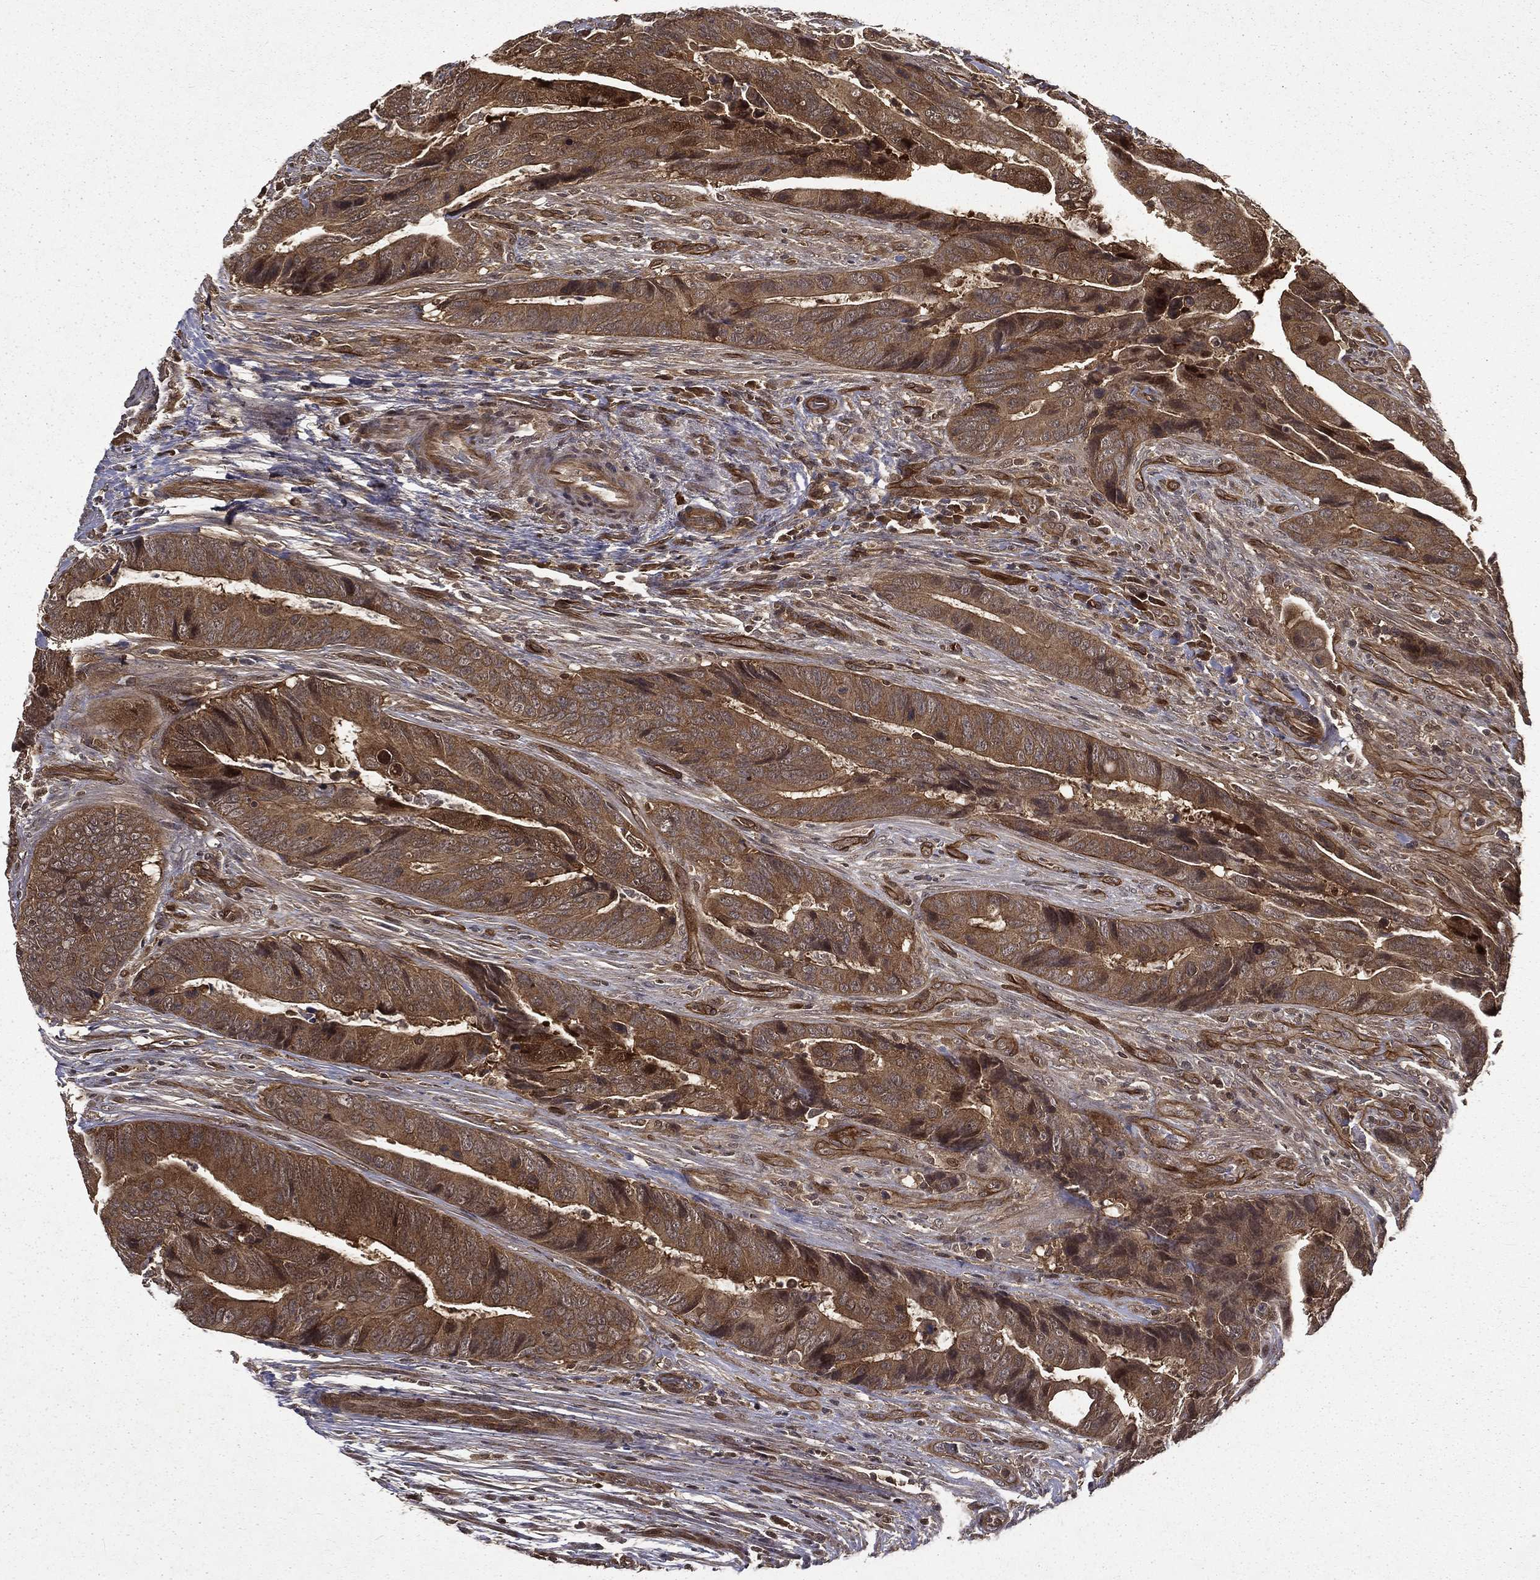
{"staining": {"intensity": "moderate", "quantity": ">75%", "location": "cytoplasmic/membranous"}, "tissue": "colorectal cancer", "cell_type": "Tumor cells", "image_type": "cancer", "snomed": [{"axis": "morphology", "description": "Adenocarcinoma, NOS"}, {"axis": "topography", "description": "Colon"}], "caption": "Human colorectal cancer (adenocarcinoma) stained with a protein marker shows moderate staining in tumor cells.", "gene": "FGD1", "patient": {"sex": "female", "age": 56}}